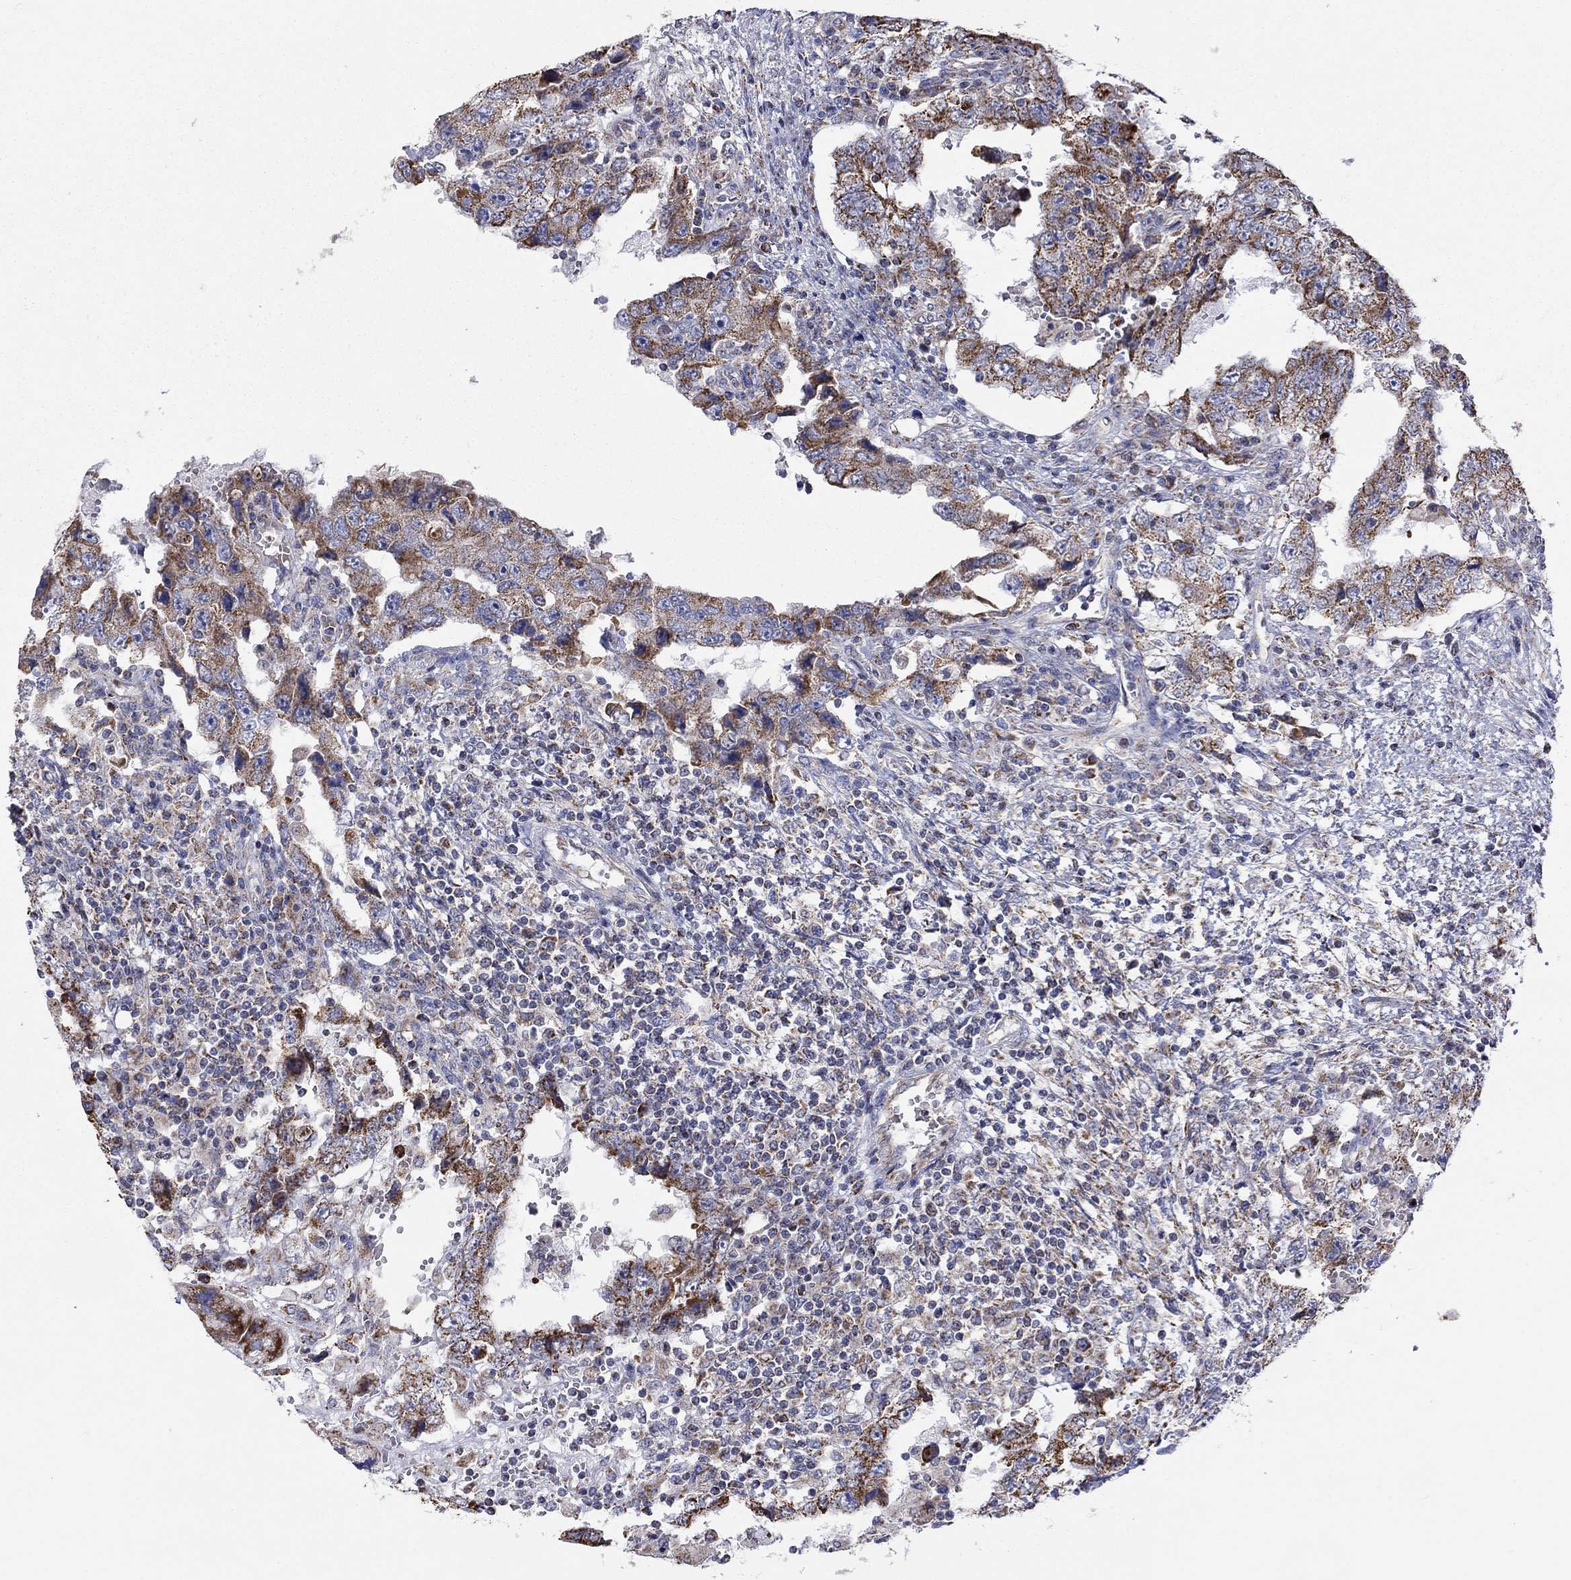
{"staining": {"intensity": "moderate", "quantity": ">75%", "location": "cytoplasmic/membranous"}, "tissue": "testis cancer", "cell_type": "Tumor cells", "image_type": "cancer", "snomed": [{"axis": "morphology", "description": "Carcinoma, Embryonal, NOS"}, {"axis": "topography", "description": "Testis"}], "caption": "Protein staining by immunohistochemistry demonstrates moderate cytoplasmic/membranous staining in approximately >75% of tumor cells in embryonal carcinoma (testis).", "gene": "HPS5", "patient": {"sex": "male", "age": 26}}